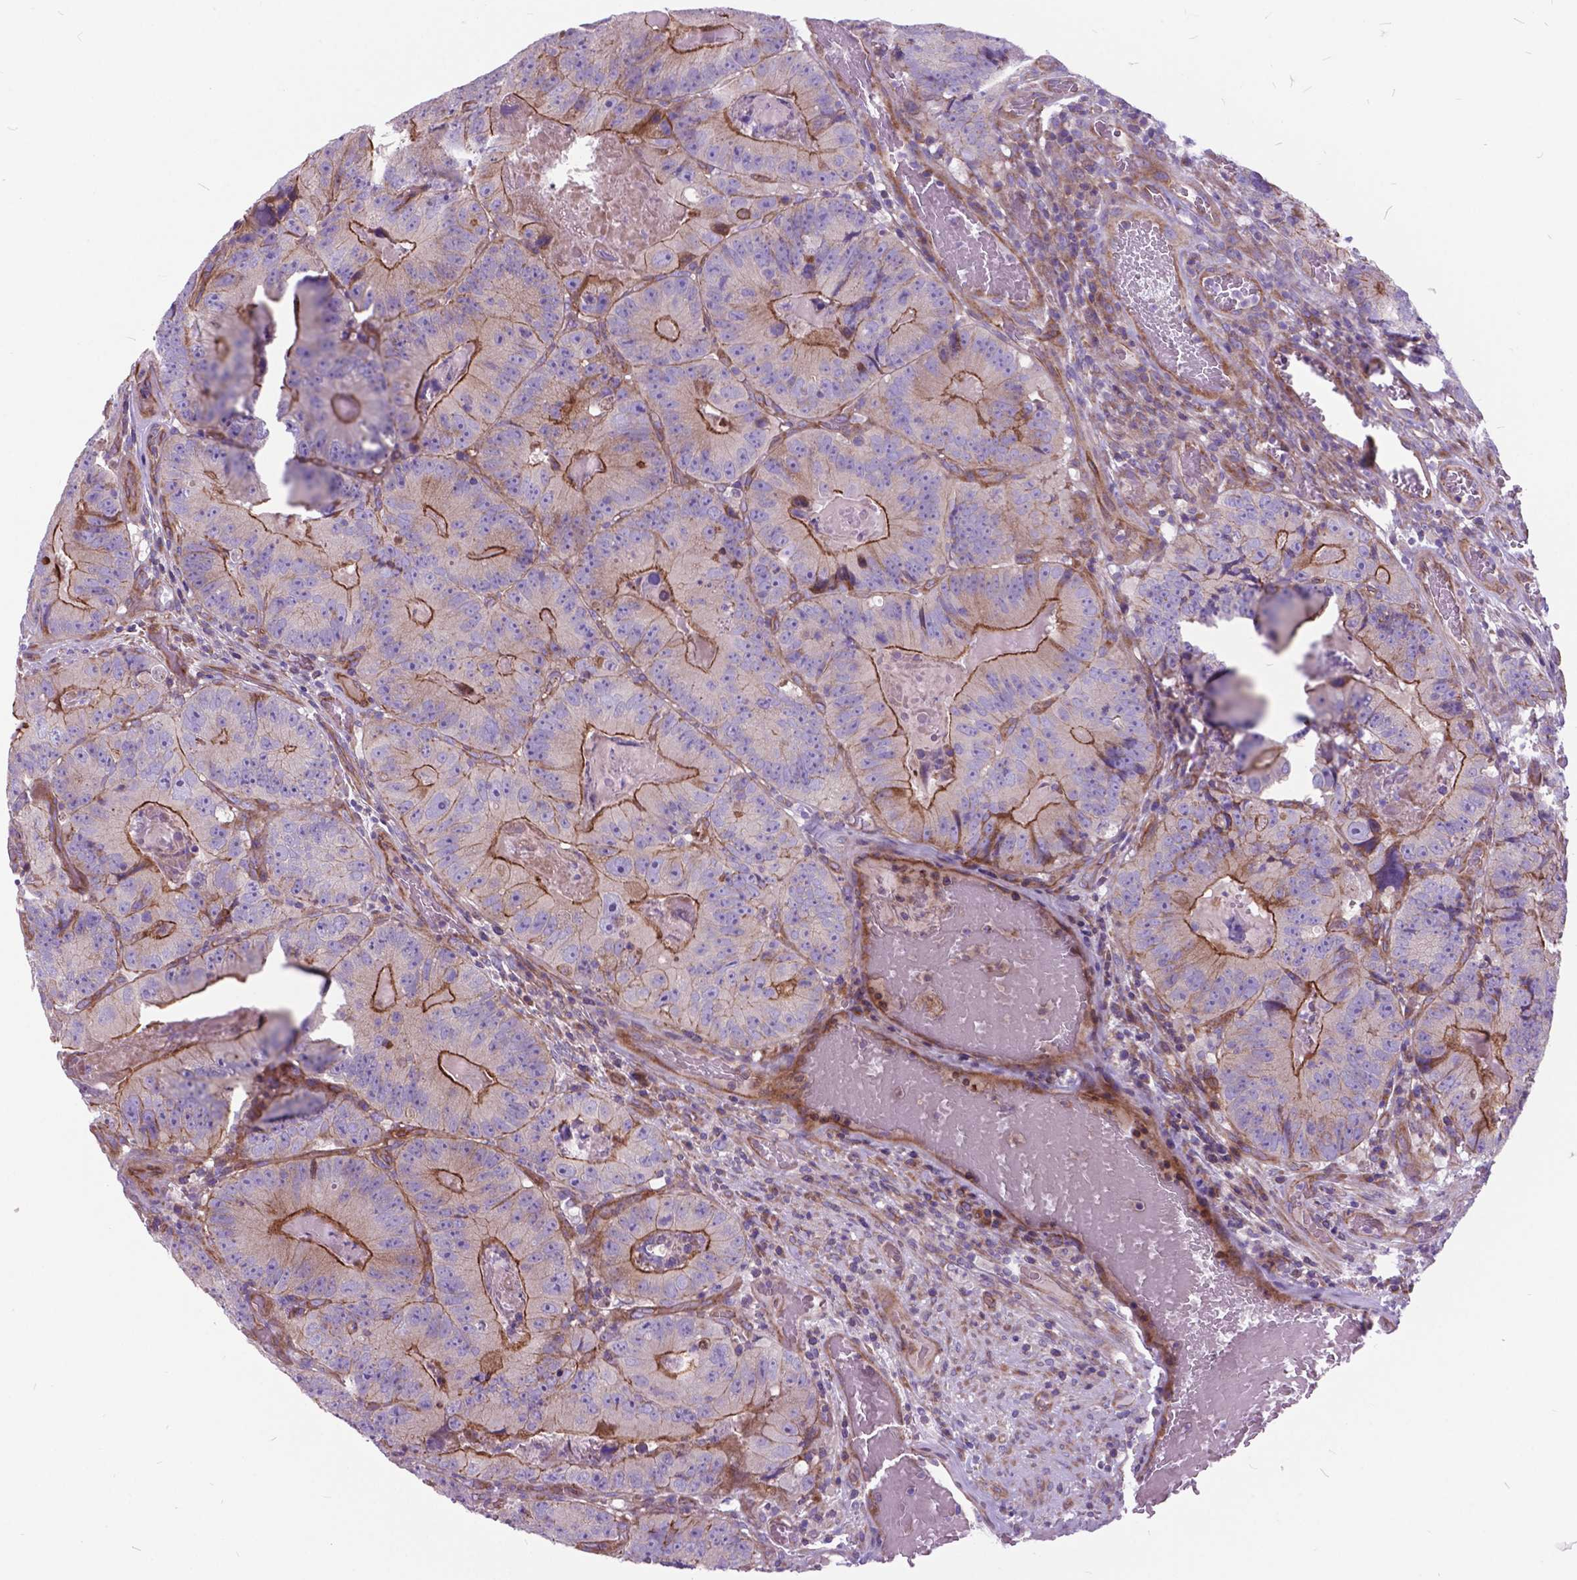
{"staining": {"intensity": "moderate", "quantity": "<25%", "location": "cytoplasmic/membranous"}, "tissue": "colorectal cancer", "cell_type": "Tumor cells", "image_type": "cancer", "snomed": [{"axis": "morphology", "description": "Adenocarcinoma, NOS"}, {"axis": "topography", "description": "Colon"}], "caption": "Immunohistochemical staining of colorectal cancer reveals low levels of moderate cytoplasmic/membranous protein staining in about <25% of tumor cells.", "gene": "FLT4", "patient": {"sex": "female", "age": 86}}